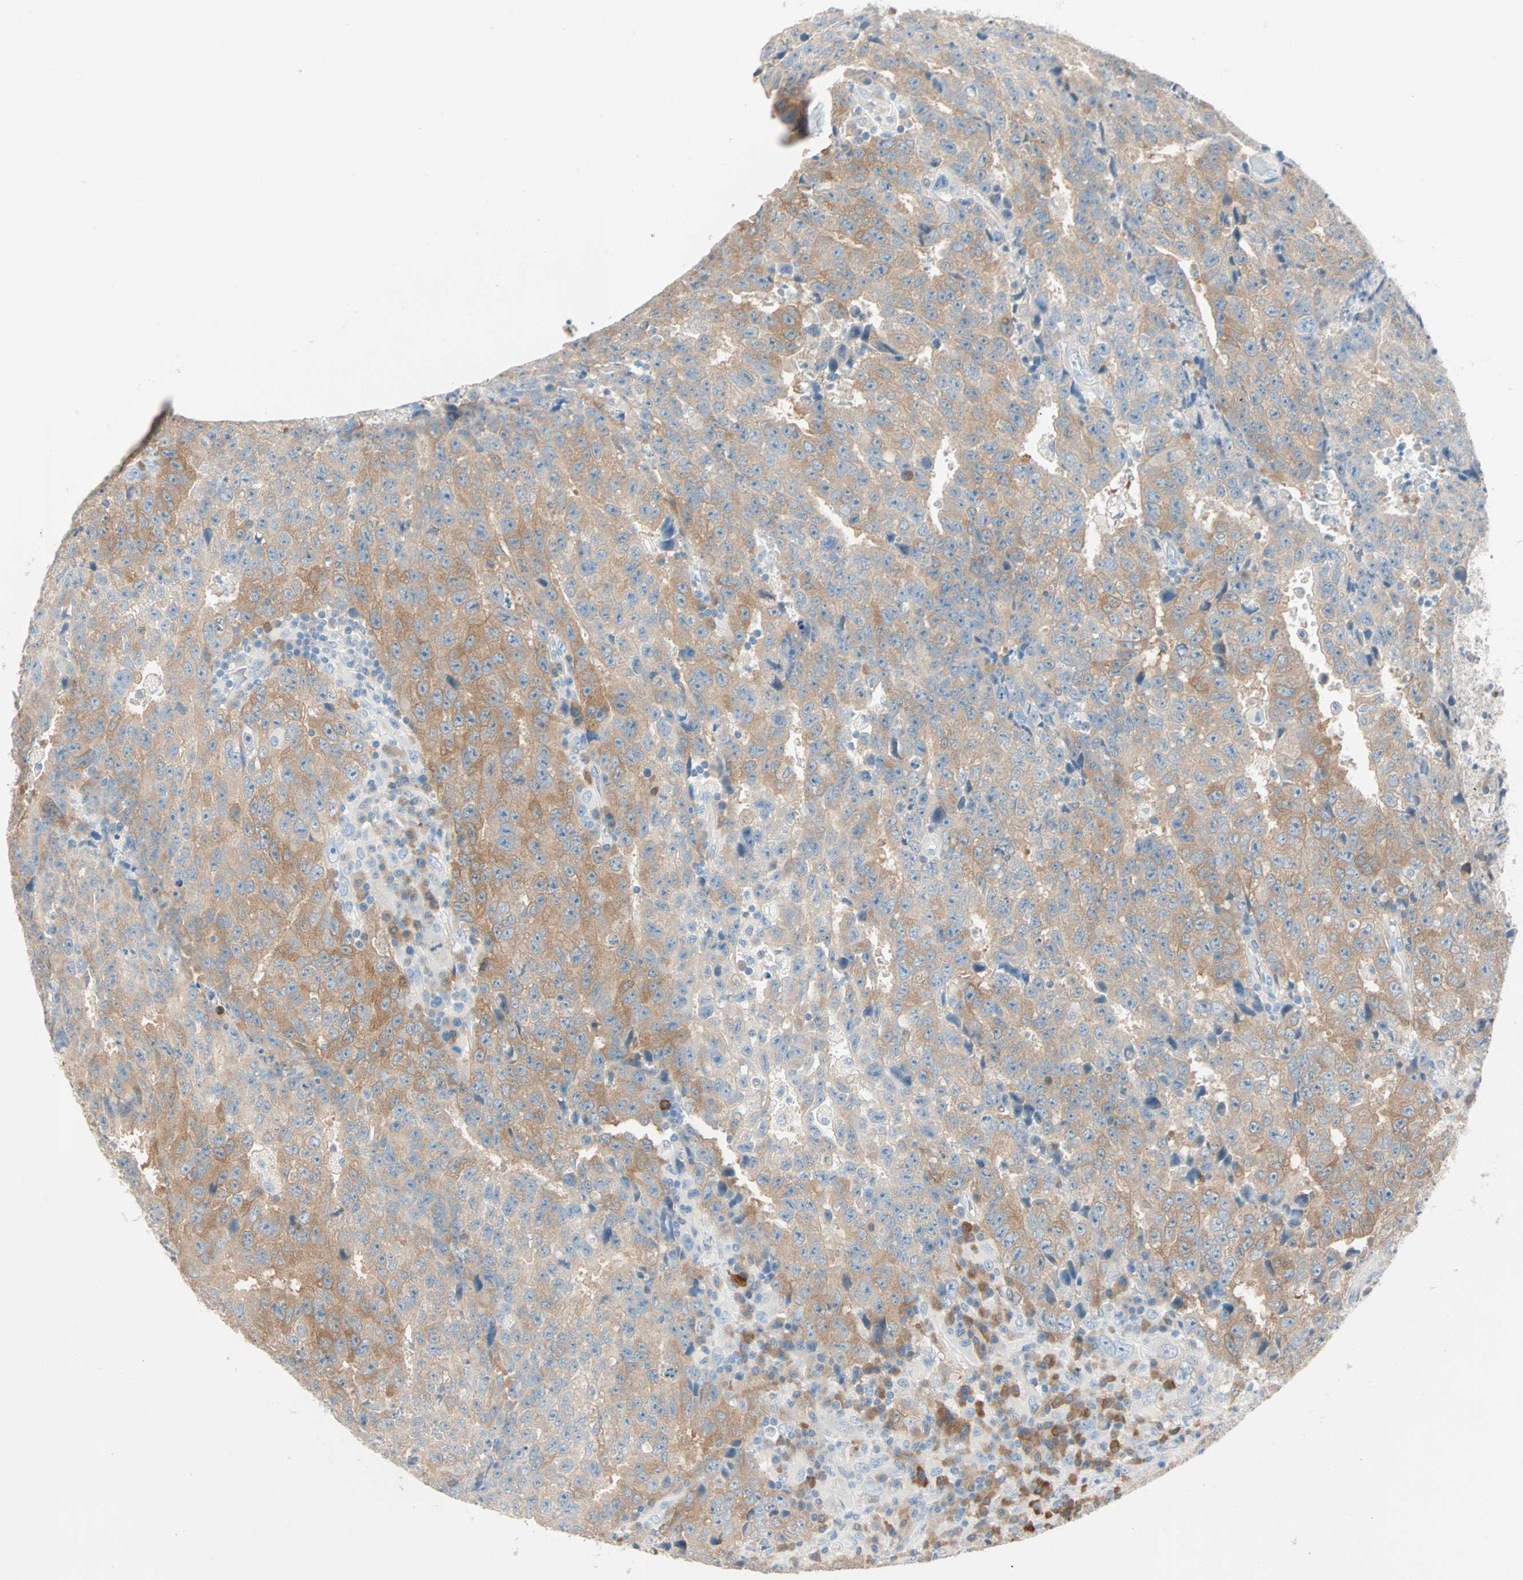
{"staining": {"intensity": "moderate", "quantity": ">75%", "location": "cytoplasmic/membranous"}, "tissue": "testis cancer", "cell_type": "Tumor cells", "image_type": "cancer", "snomed": [{"axis": "morphology", "description": "Necrosis, NOS"}, {"axis": "morphology", "description": "Carcinoma, Embryonal, NOS"}, {"axis": "topography", "description": "Testis"}], "caption": "Testis cancer (embryonal carcinoma) stained with DAB (3,3'-diaminobenzidine) immunohistochemistry (IHC) reveals medium levels of moderate cytoplasmic/membranous expression in approximately >75% of tumor cells.", "gene": "ATF6", "patient": {"sex": "male", "age": 19}}